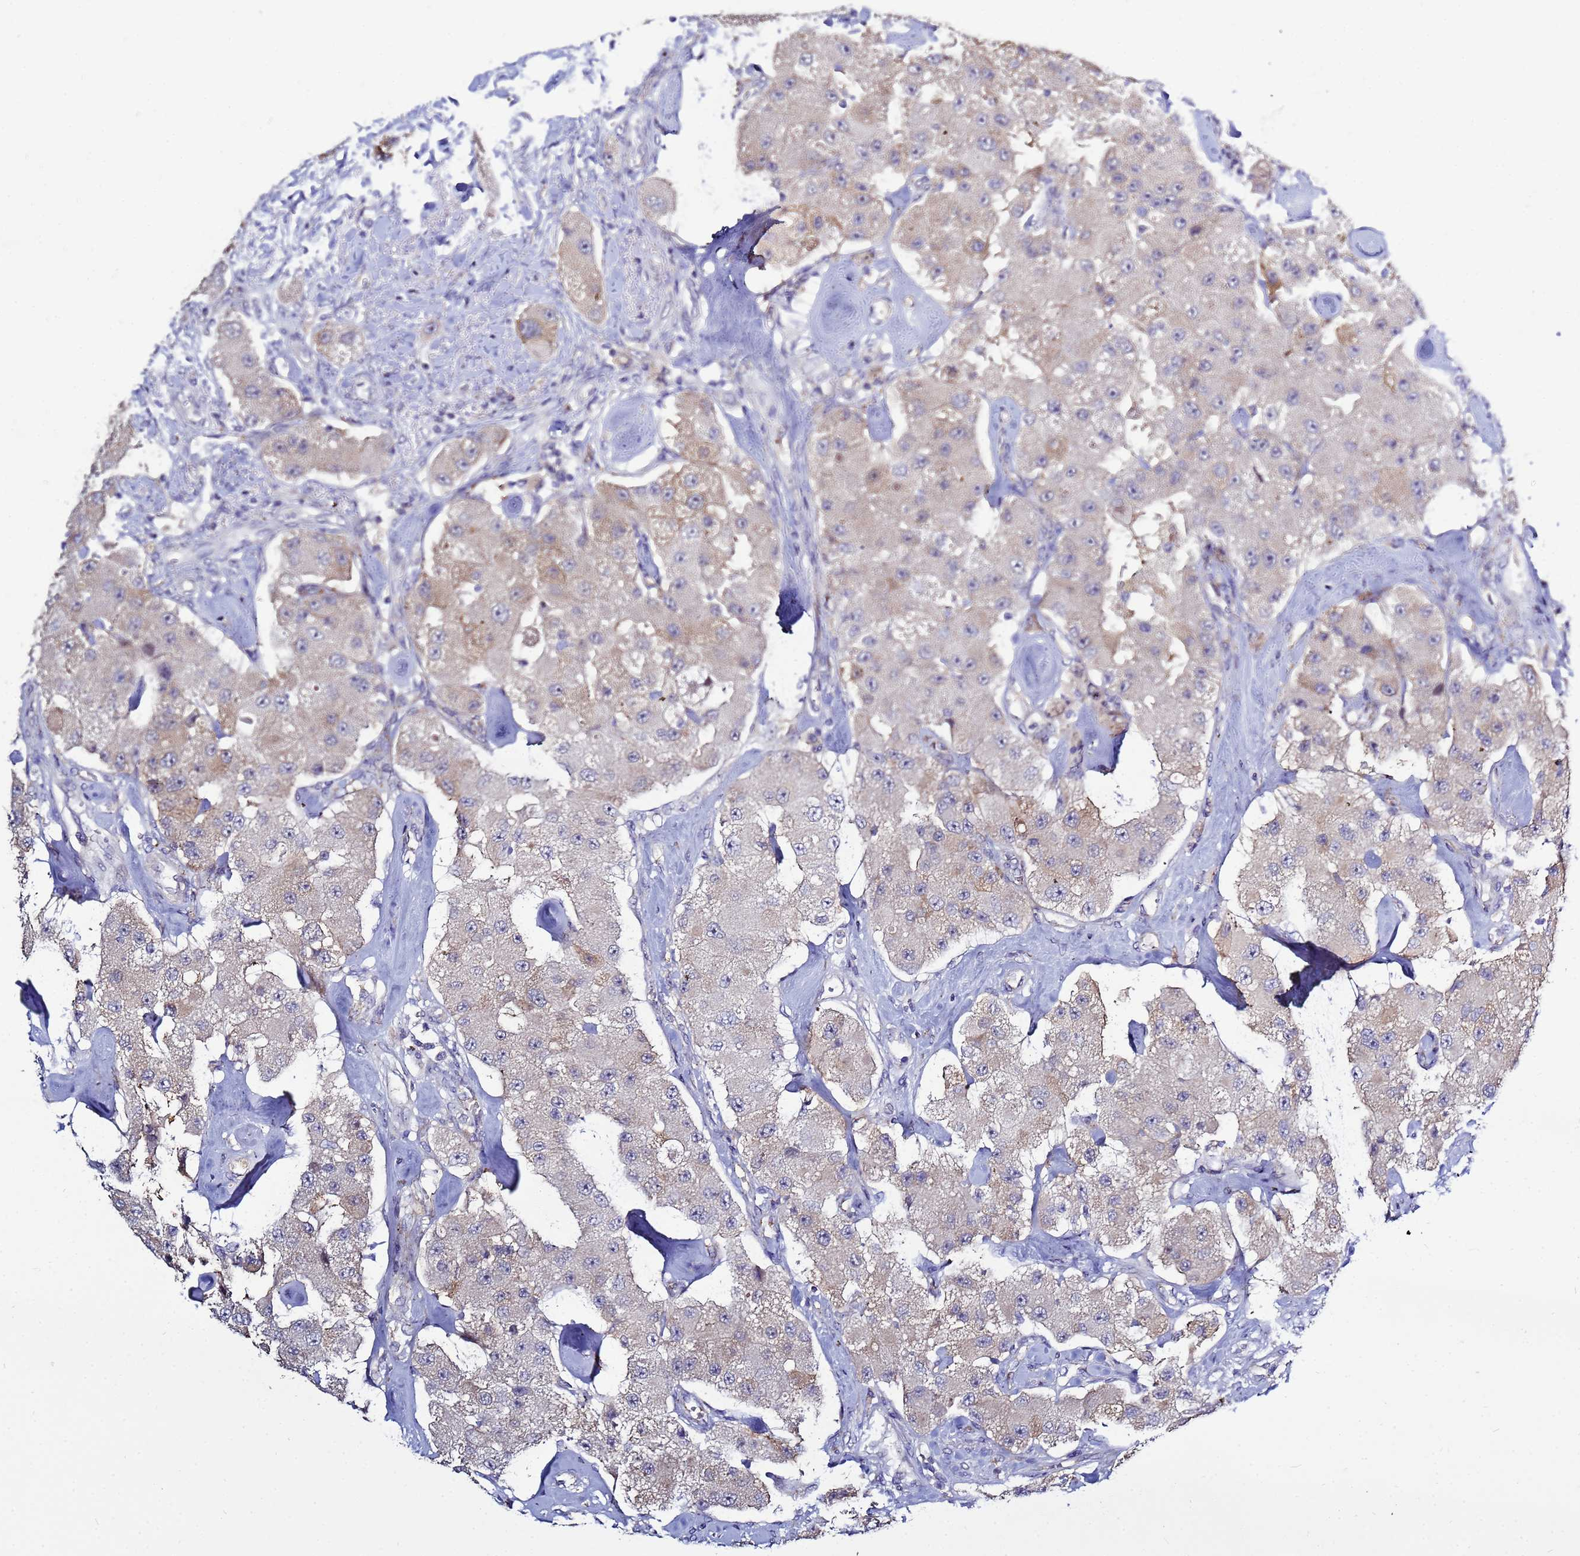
{"staining": {"intensity": "weak", "quantity": "<25%", "location": "cytoplasmic/membranous"}, "tissue": "carcinoid", "cell_type": "Tumor cells", "image_type": "cancer", "snomed": [{"axis": "morphology", "description": "Carcinoid, malignant, NOS"}, {"axis": "topography", "description": "Pancreas"}], "caption": "Tumor cells show no significant protein staining in carcinoid (malignant).", "gene": "NOL8", "patient": {"sex": "male", "age": 41}}